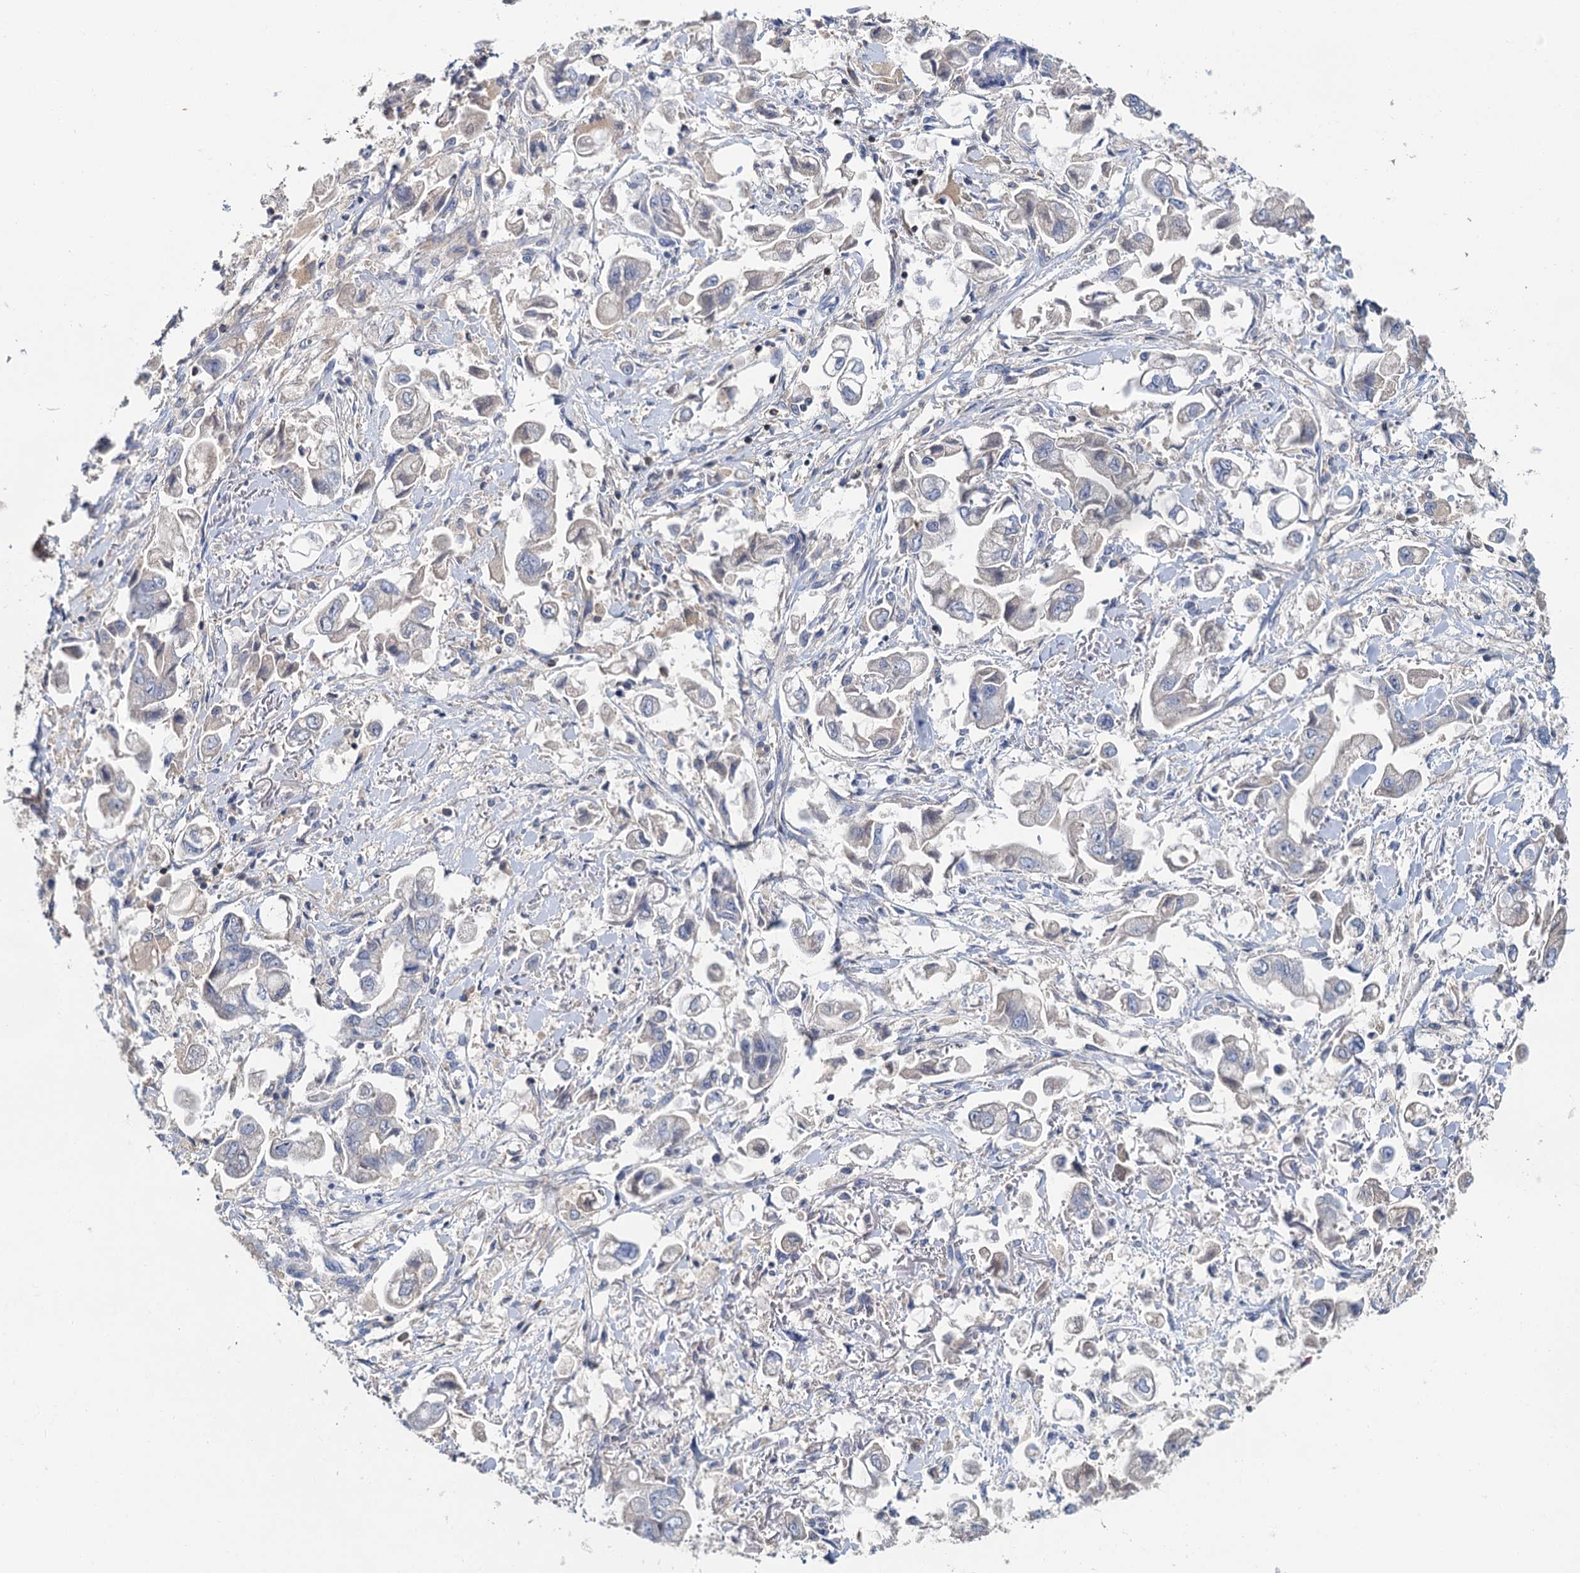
{"staining": {"intensity": "negative", "quantity": "none", "location": "none"}, "tissue": "stomach cancer", "cell_type": "Tumor cells", "image_type": "cancer", "snomed": [{"axis": "morphology", "description": "Adenocarcinoma, NOS"}, {"axis": "topography", "description": "Stomach"}], "caption": "High magnification brightfield microscopy of stomach cancer (adenocarcinoma) stained with DAB (3,3'-diaminobenzidine) (brown) and counterstained with hematoxylin (blue): tumor cells show no significant expression.", "gene": "FGFR2", "patient": {"sex": "male", "age": 62}}